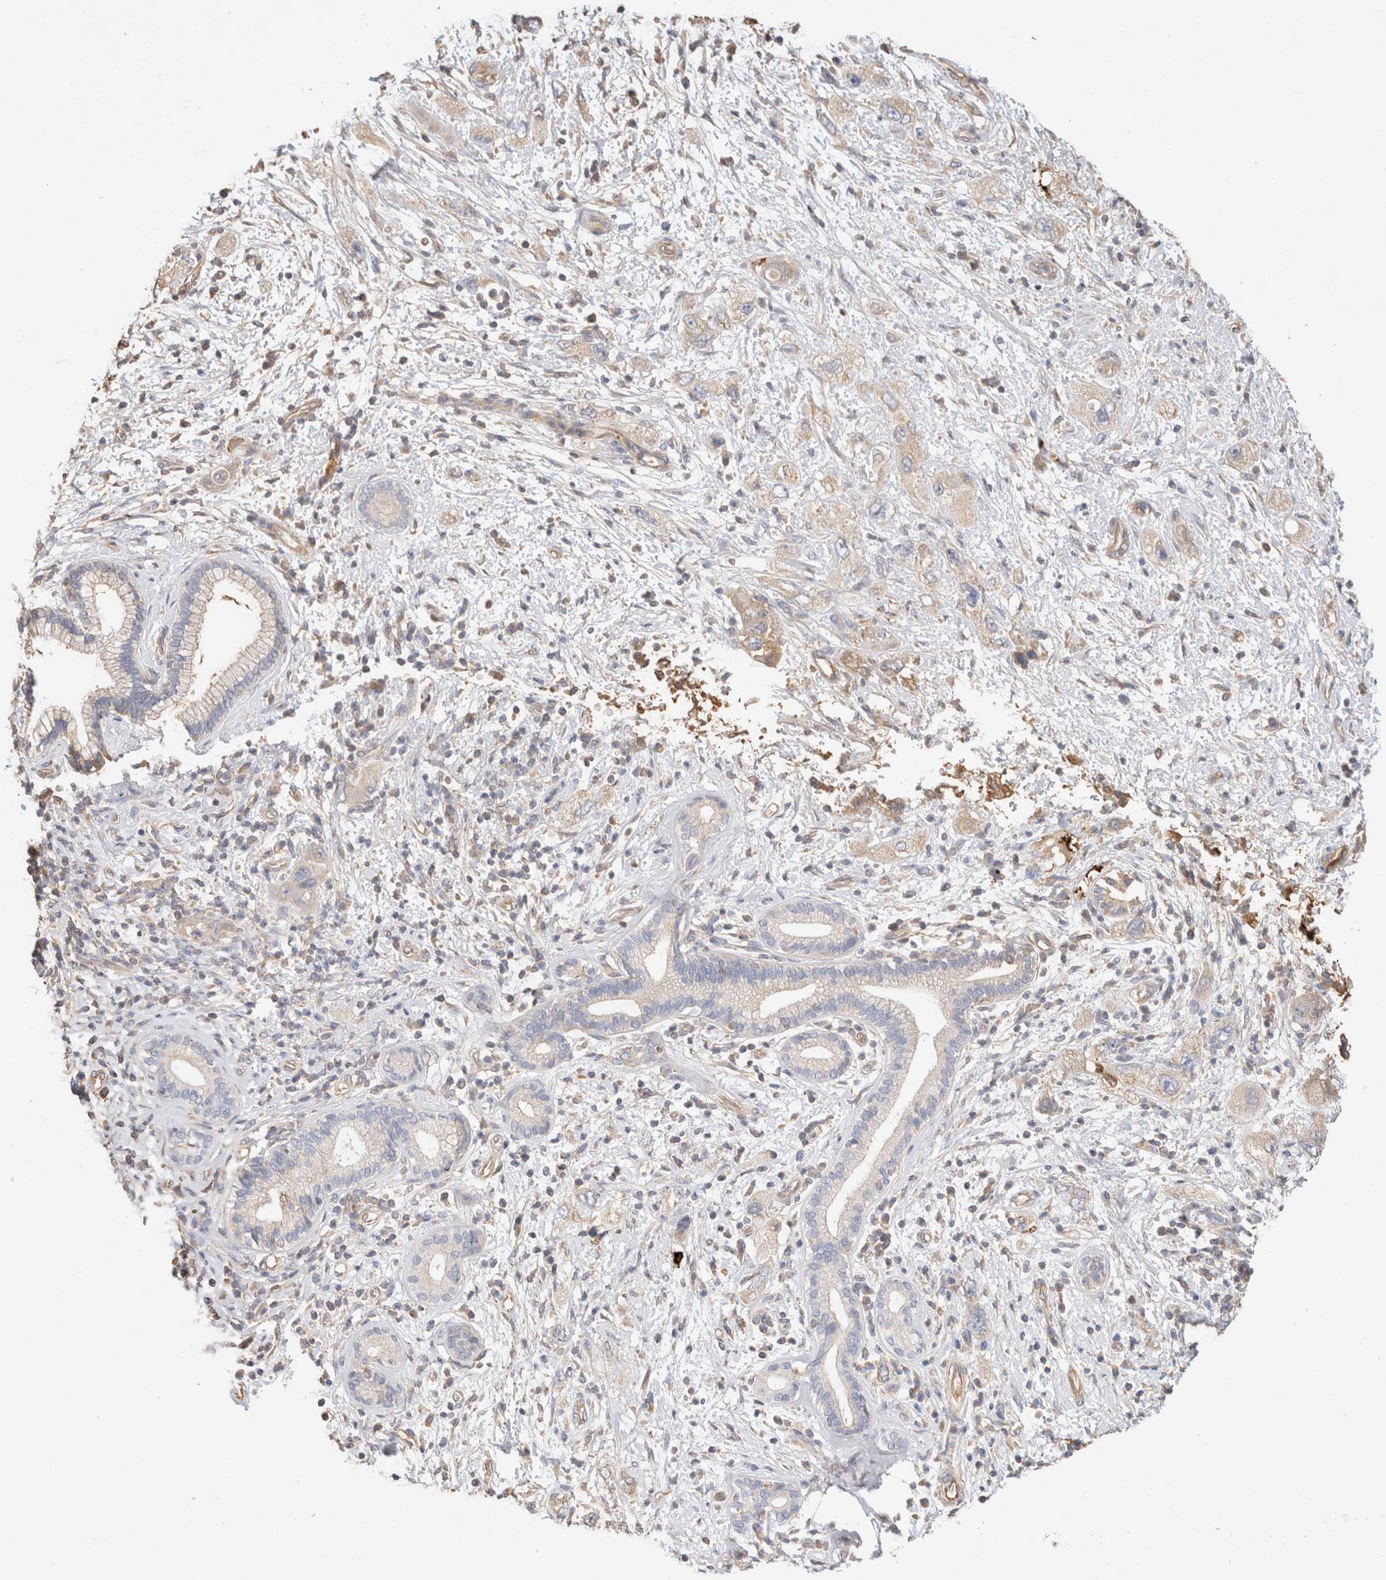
{"staining": {"intensity": "weak", "quantity": ">75%", "location": "cytoplasmic/membranous"}, "tissue": "pancreatic cancer", "cell_type": "Tumor cells", "image_type": "cancer", "snomed": [{"axis": "morphology", "description": "Adenocarcinoma, NOS"}, {"axis": "topography", "description": "Pancreas"}], "caption": "DAB immunohistochemical staining of human pancreatic adenocarcinoma demonstrates weak cytoplasmic/membranous protein expression in approximately >75% of tumor cells.", "gene": "PROS1", "patient": {"sex": "female", "age": 73}}